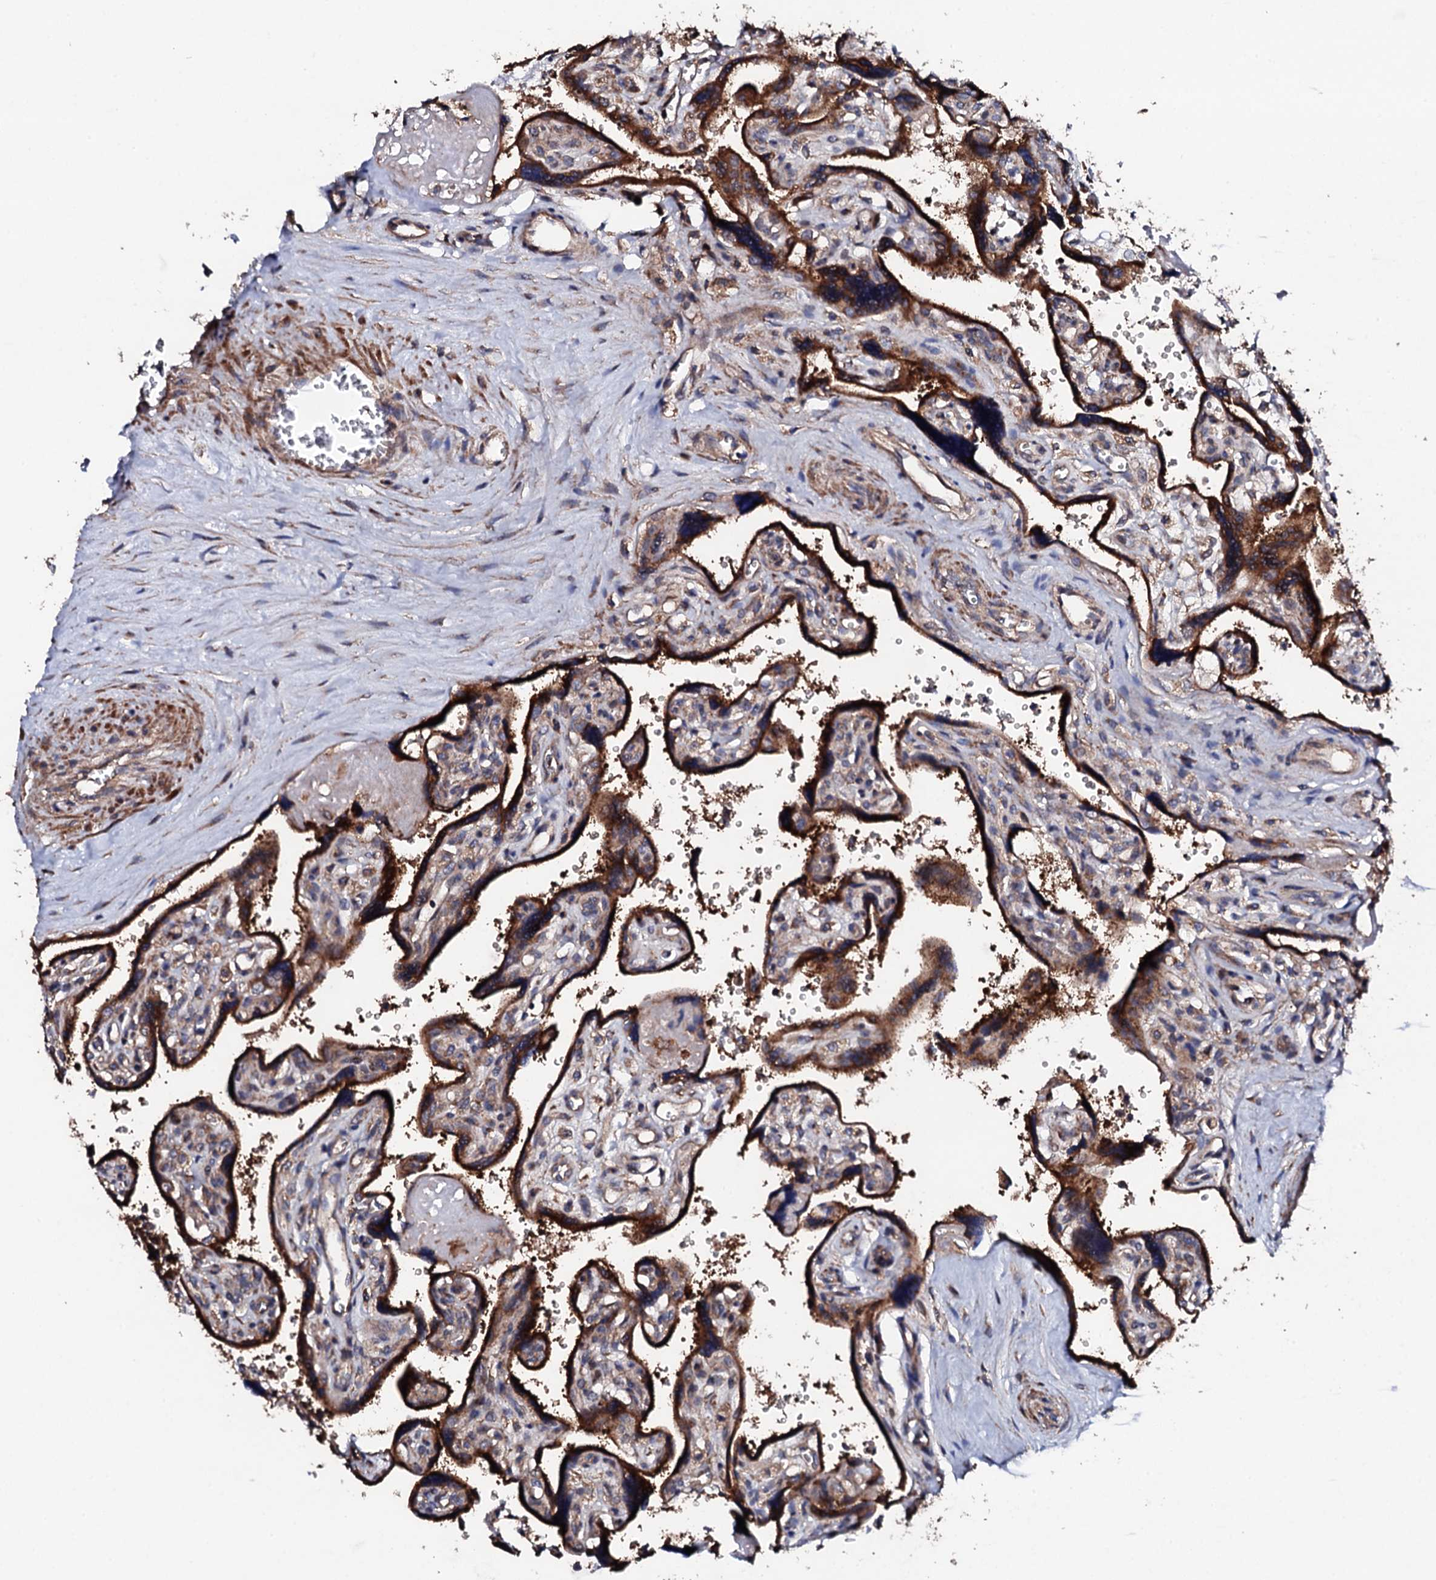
{"staining": {"intensity": "strong", "quantity": ">75%", "location": "cytoplasmic/membranous"}, "tissue": "placenta", "cell_type": "Trophoblastic cells", "image_type": "normal", "snomed": [{"axis": "morphology", "description": "Normal tissue, NOS"}, {"axis": "topography", "description": "Placenta"}], "caption": "IHC photomicrograph of benign human placenta stained for a protein (brown), which reveals high levels of strong cytoplasmic/membranous positivity in approximately >75% of trophoblastic cells.", "gene": "LIPT2", "patient": {"sex": "female", "age": 39}}